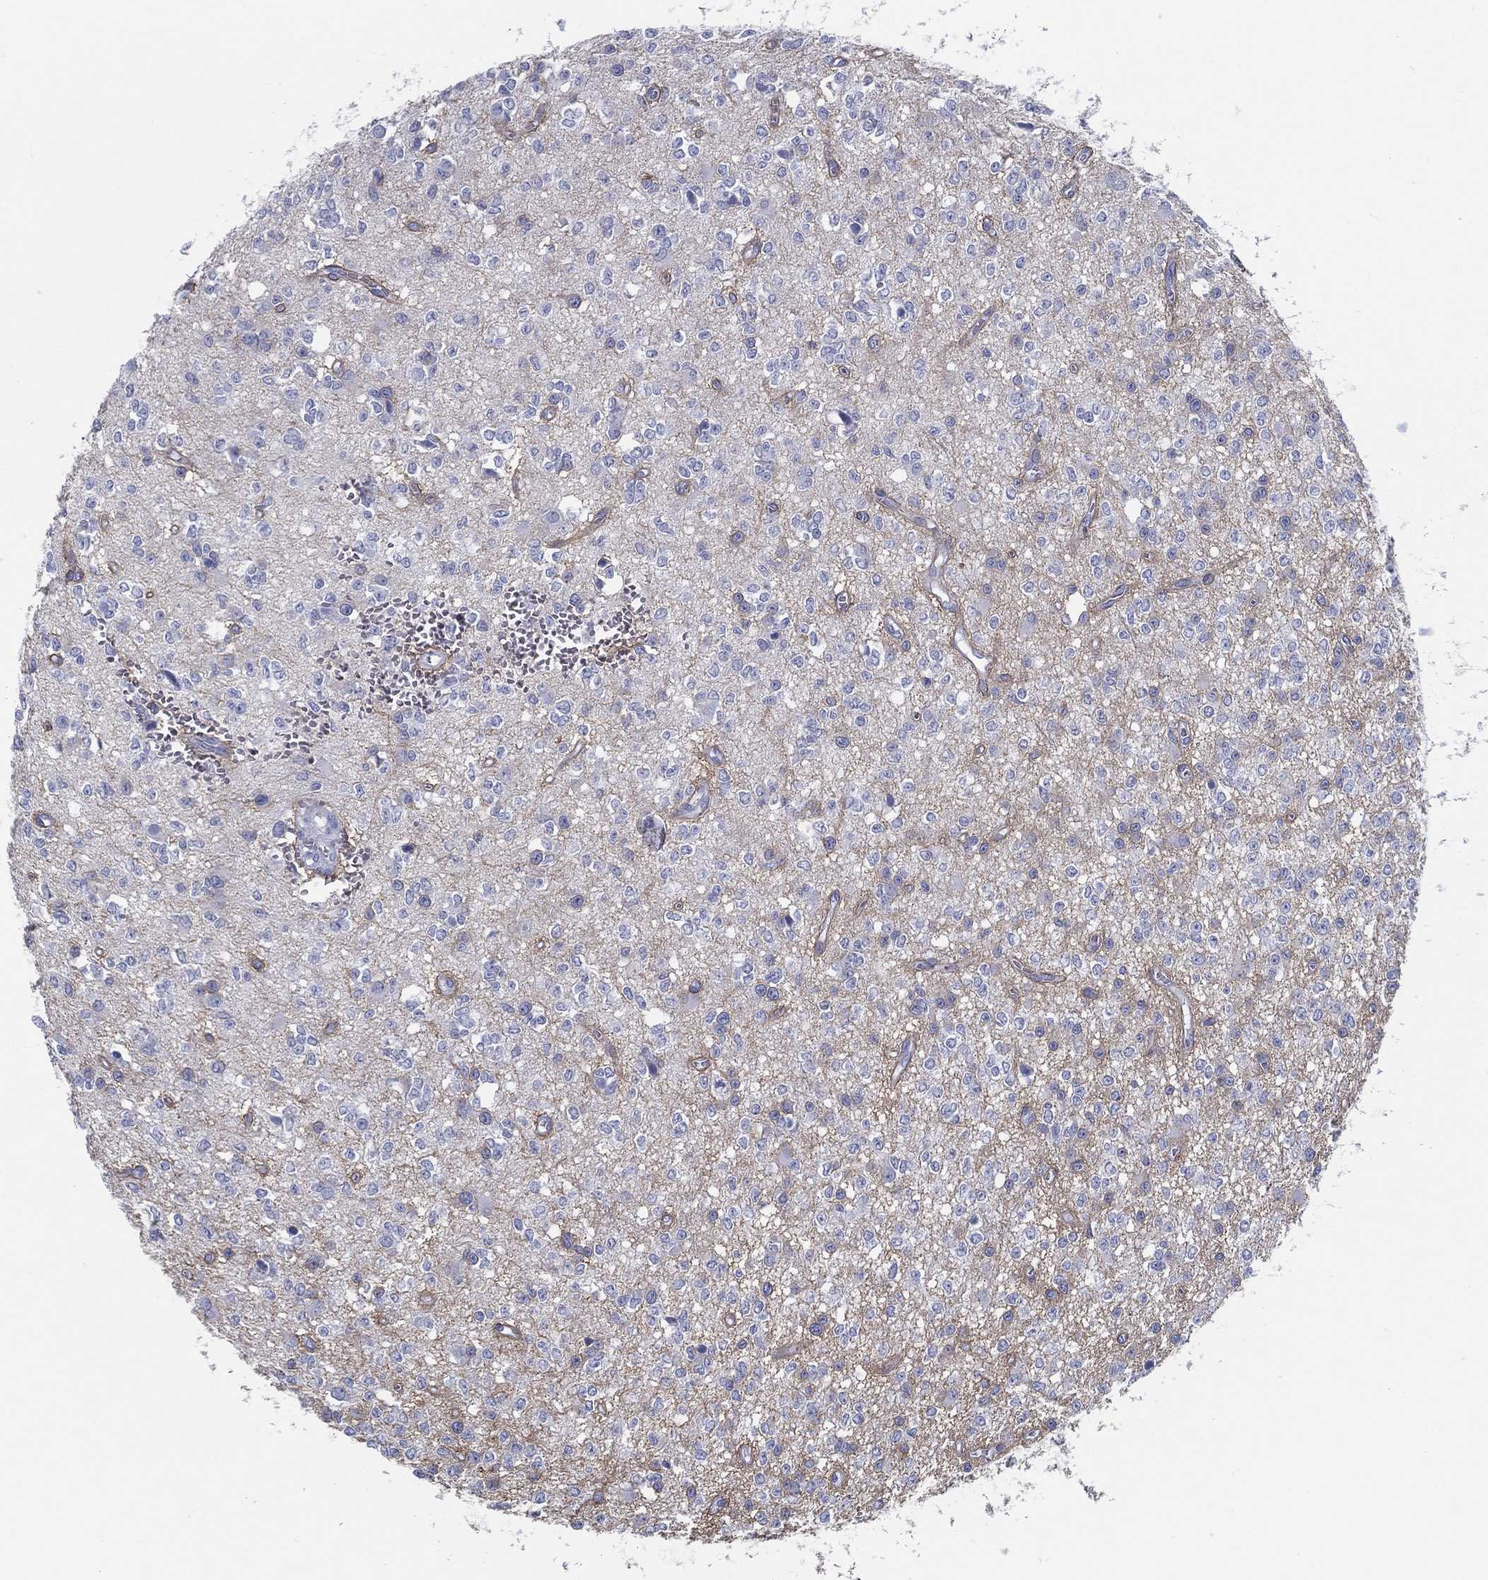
{"staining": {"intensity": "negative", "quantity": "none", "location": "none"}, "tissue": "glioma", "cell_type": "Tumor cells", "image_type": "cancer", "snomed": [{"axis": "morphology", "description": "Glioma, malignant, Low grade"}, {"axis": "topography", "description": "Brain"}], "caption": "Human malignant low-grade glioma stained for a protein using IHC exhibits no expression in tumor cells.", "gene": "TMEM252", "patient": {"sex": "female", "age": 45}}